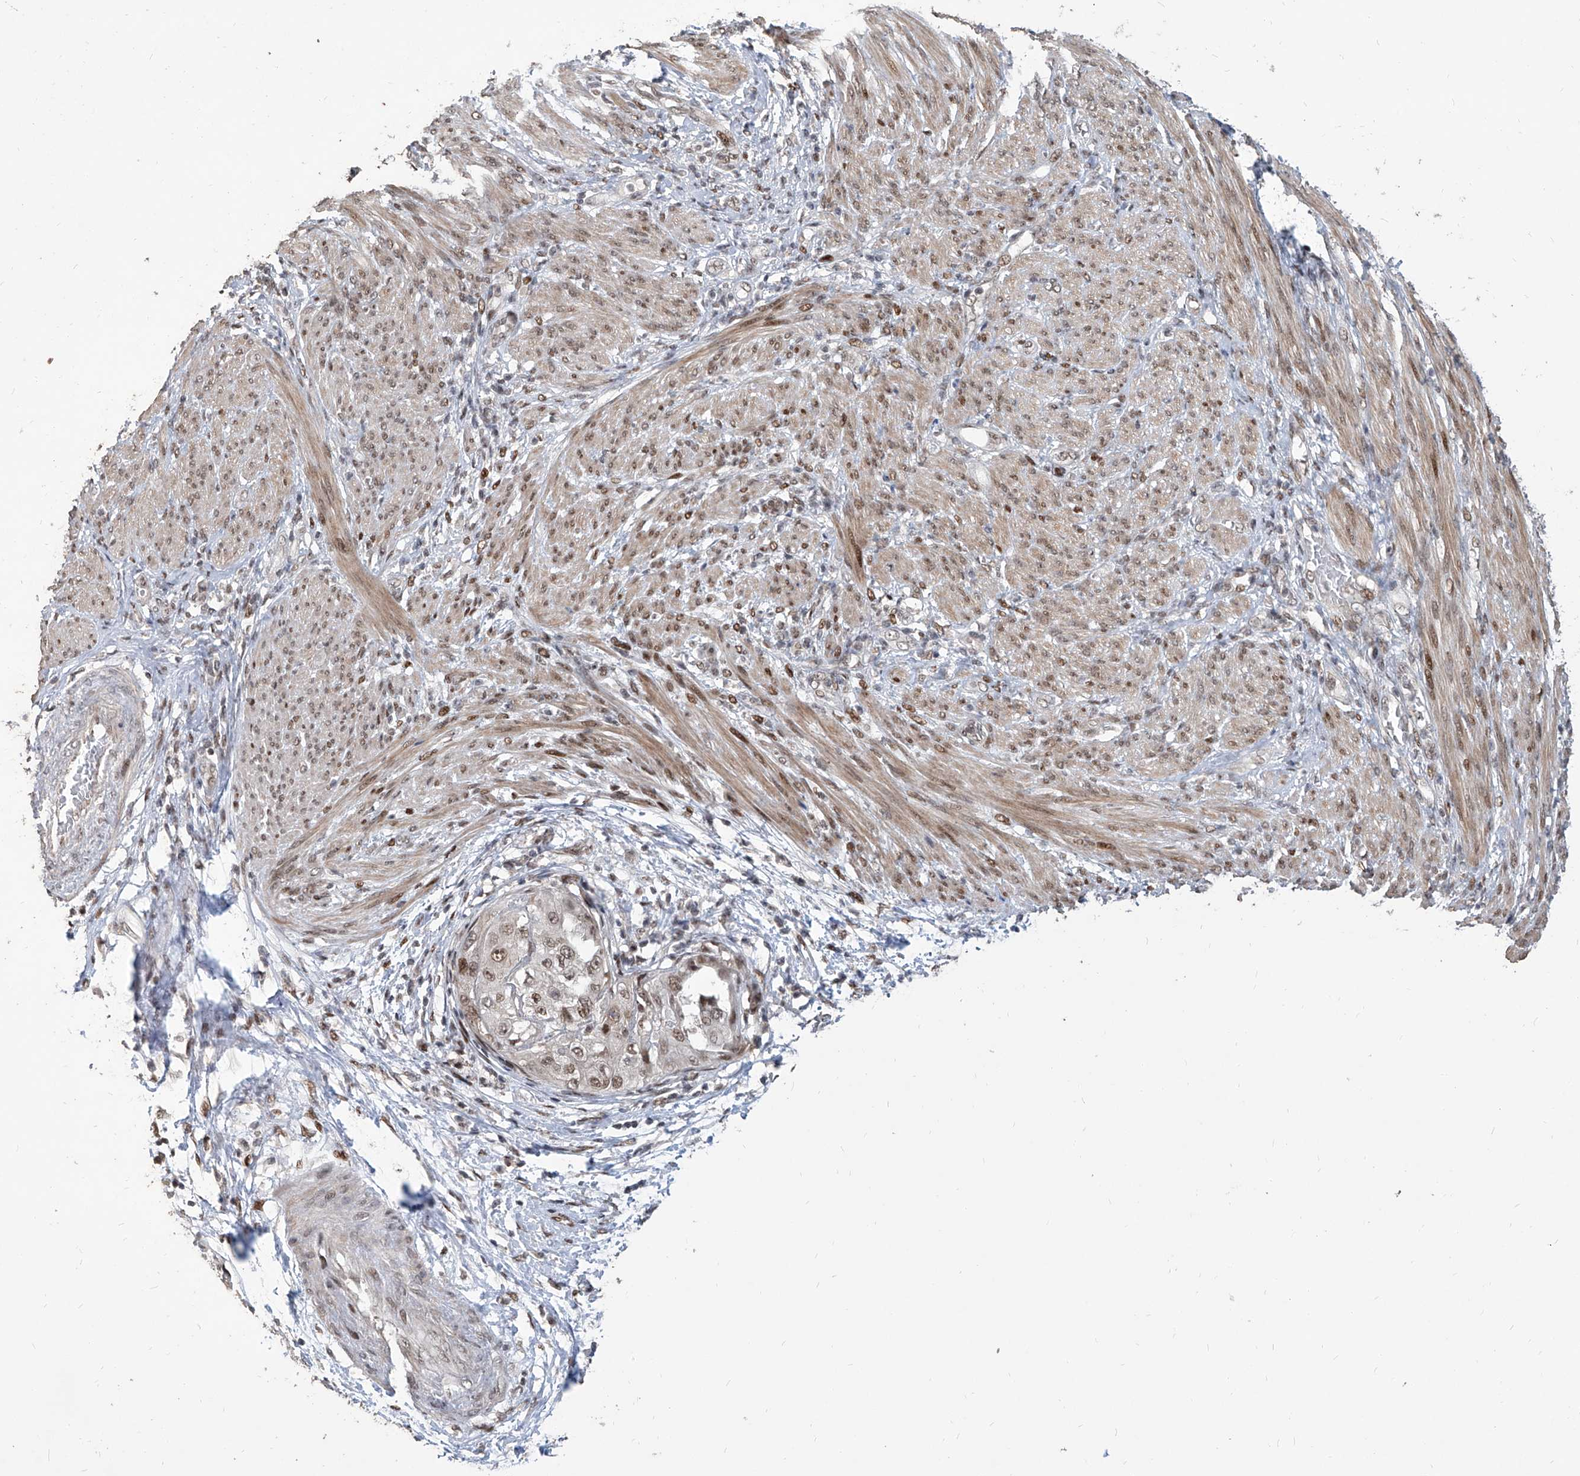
{"staining": {"intensity": "moderate", "quantity": ">75%", "location": "nuclear"}, "tissue": "endometrial cancer", "cell_type": "Tumor cells", "image_type": "cancer", "snomed": [{"axis": "morphology", "description": "Adenocarcinoma, NOS"}, {"axis": "topography", "description": "Endometrium"}], "caption": "Brown immunohistochemical staining in endometrial adenocarcinoma demonstrates moderate nuclear positivity in about >75% of tumor cells. Using DAB (brown) and hematoxylin (blue) stains, captured at high magnification using brightfield microscopy.", "gene": "IRF2", "patient": {"sex": "female", "age": 85}}